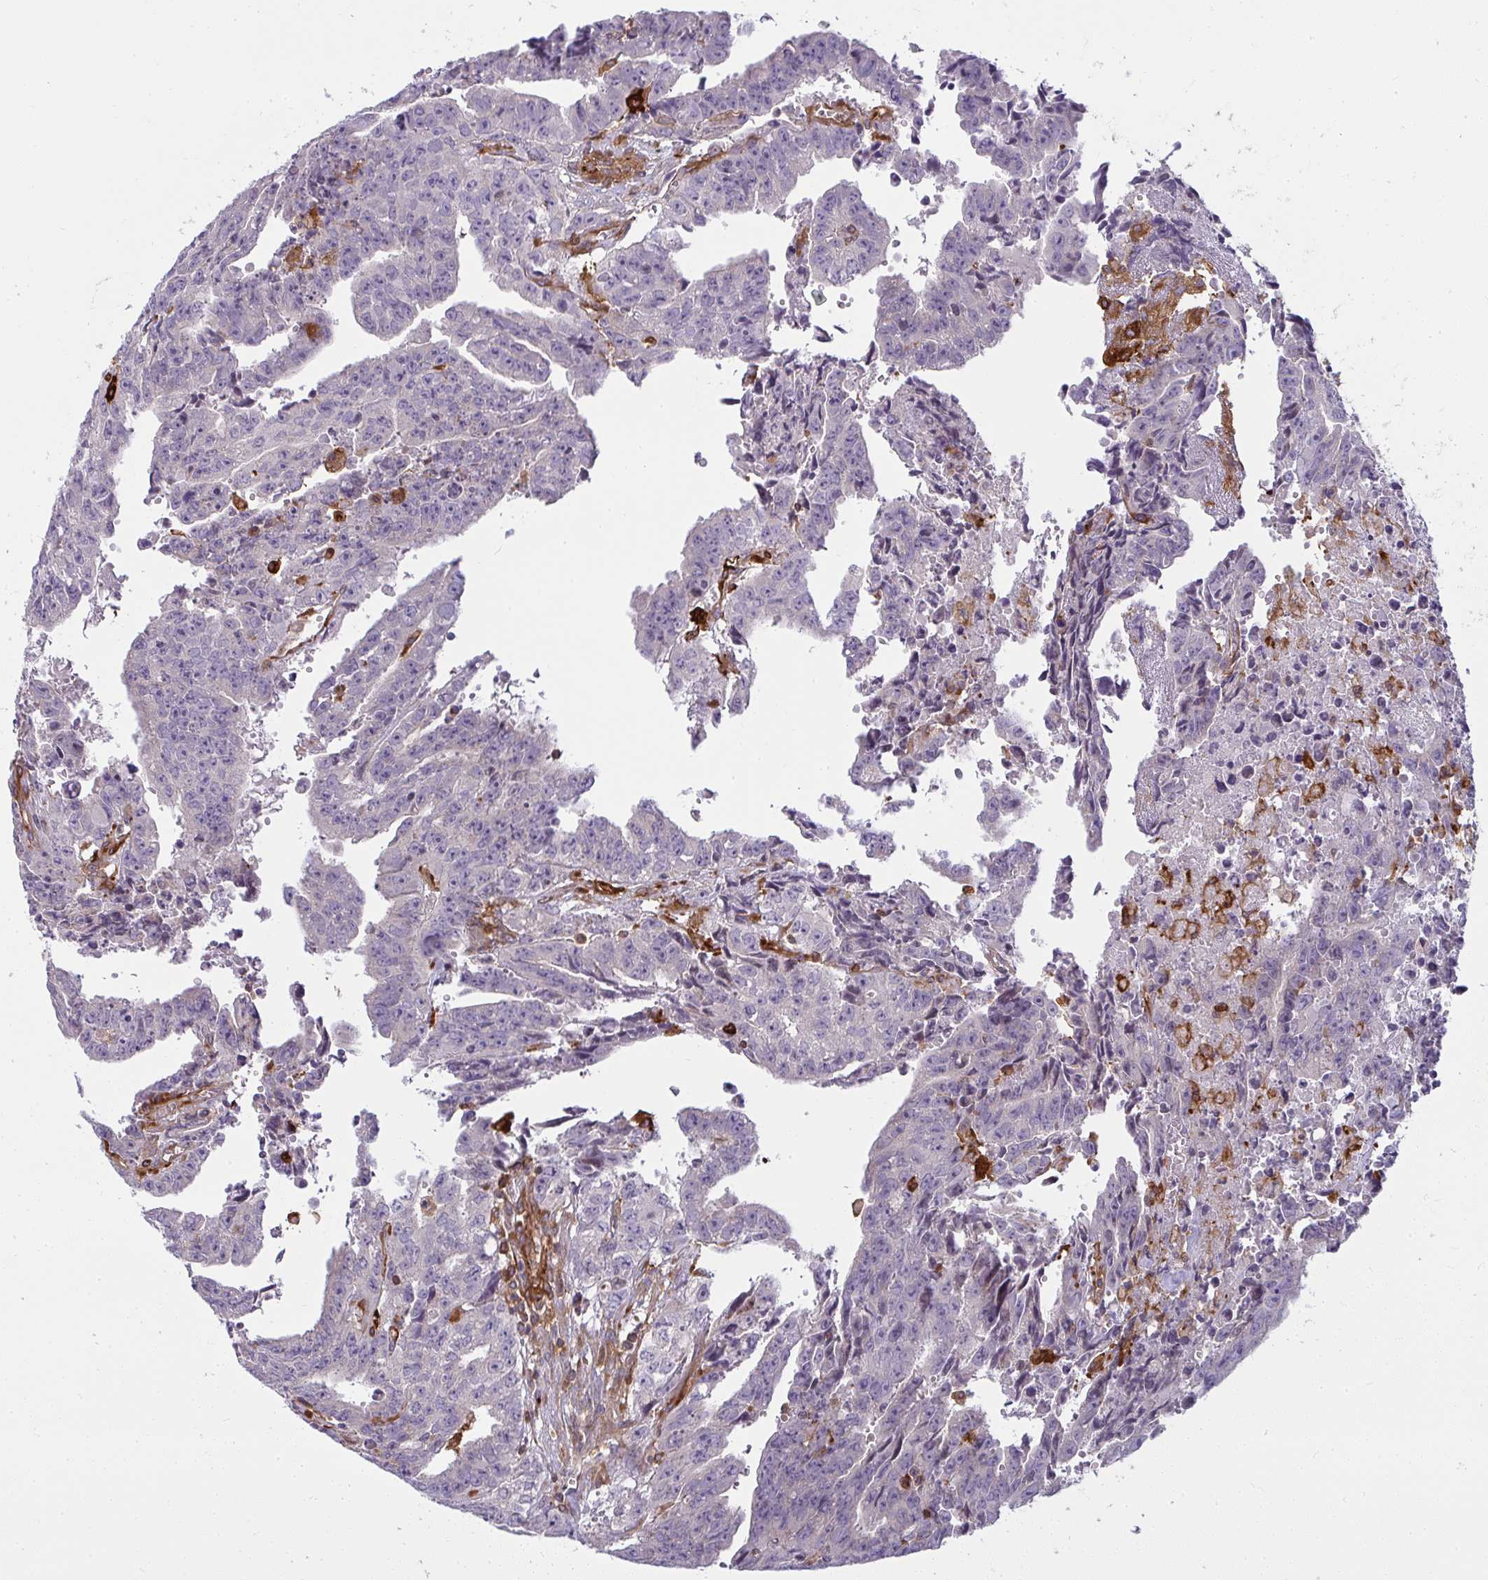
{"staining": {"intensity": "negative", "quantity": "none", "location": "none"}, "tissue": "testis cancer", "cell_type": "Tumor cells", "image_type": "cancer", "snomed": [{"axis": "morphology", "description": "Carcinoma, Embryonal, NOS"}, {"axis": "morphology", "description": "Teratoma, malignant, NOS"}, {"axis": "topography", "description": "Testis"}], "caption": "The photomicrograph displays no significant positivity in tumor cells of testis cancer (embryonal carcinoma).", "gene": "IFIT3", "patient": {"sex": "male", "age": 24}}